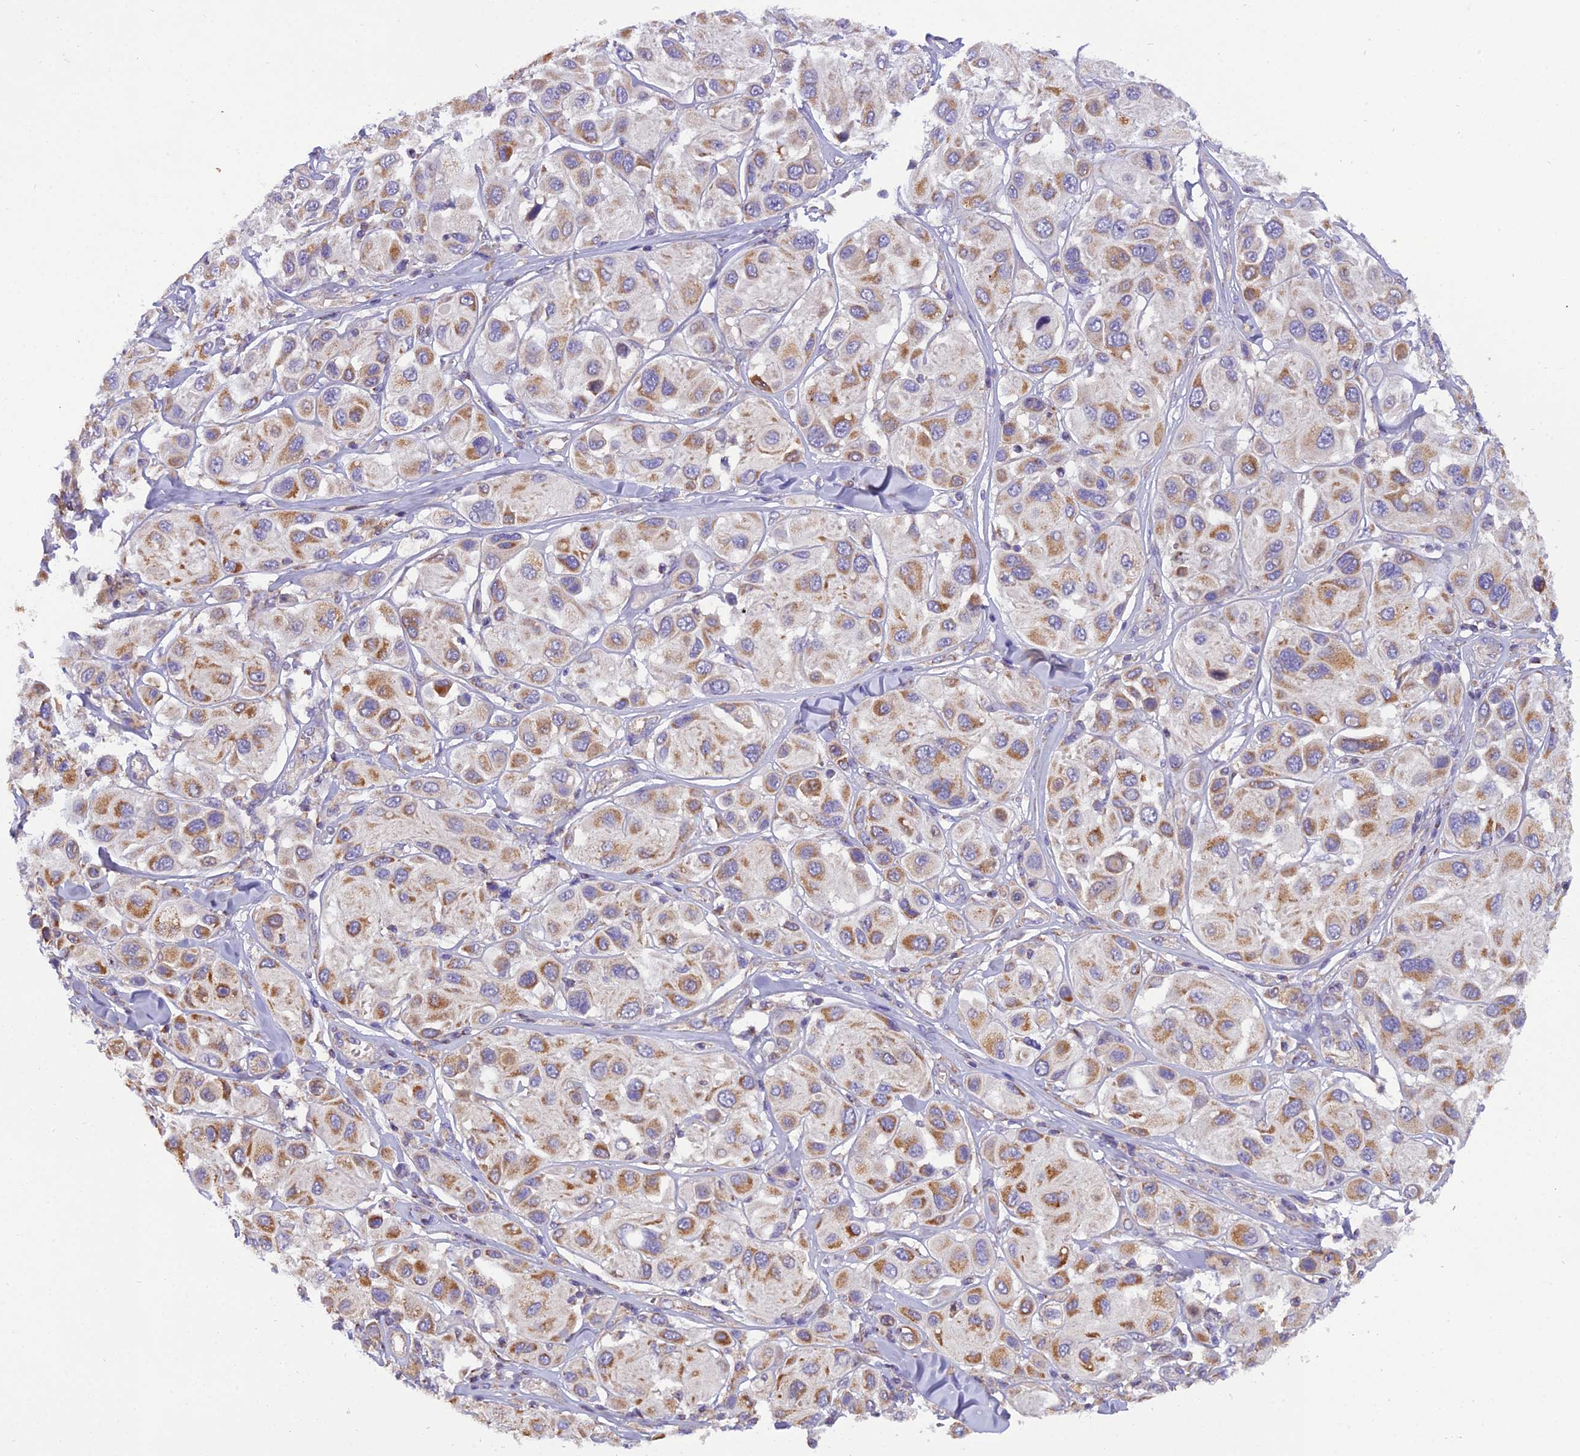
{"staining": {"intensity": "moderate", "quantity": ">75%", "location": "cytoplasmic/membranous"}, "tissue": "melanoma", "cell_type": "Tumor cells", "image_type": "cancer", "snomed": [{"axis": "morphology", "description": "Malignant melanoma, Metastatic site"}, {"axis": "topography", "description": "Skin"}], "caption": "A micrograph showing moderate cytoplasmic/membranous expression in about >75% of tumor cells in malignant melanoma (metastatic site), as visualized by brown immunohistochemical staining.", "gene": "GPD1", "patient": {"sex": "male", "age": 41}}